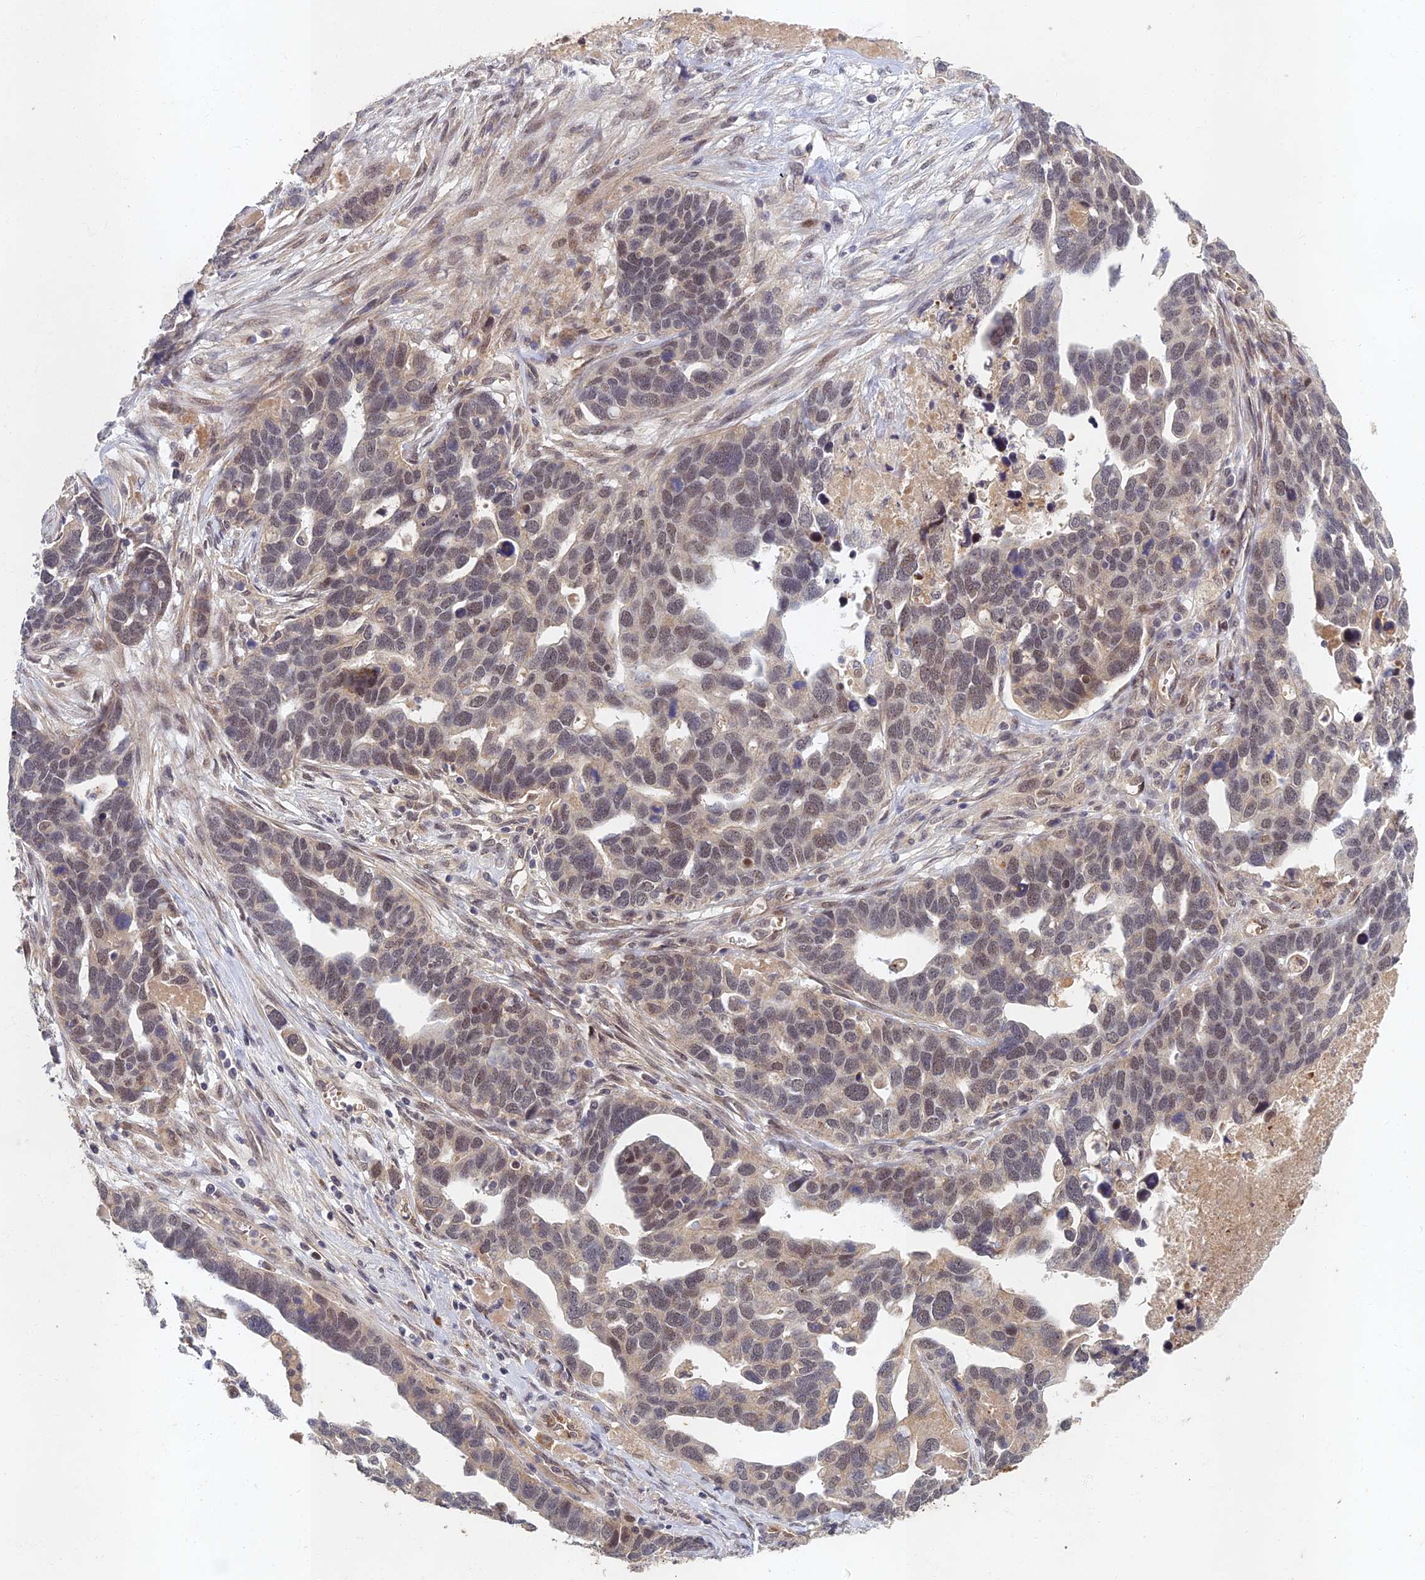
{"staining": {"intensity": "weak", "quantity": "25%-75%", "location": "nuclear"}, "tissue": "ovarian cancer", "cell_type": "Tumor cells", "image_type": "cancer", "snomed": [{"axis": "morphology", "description": "Cystadenocarcinoma, serous, NOS"}, {"axis": "topography", "description": "Ovary"}], "caption": "IHC of ovarian cancer demonstrates low levels of weak nuclear positivity in about 25%-75% of tumor cells. (IHC, brightfield microscopy, high magnification).", "gene": "EARS2", "patient": {"sex": "female", "age": 54}}